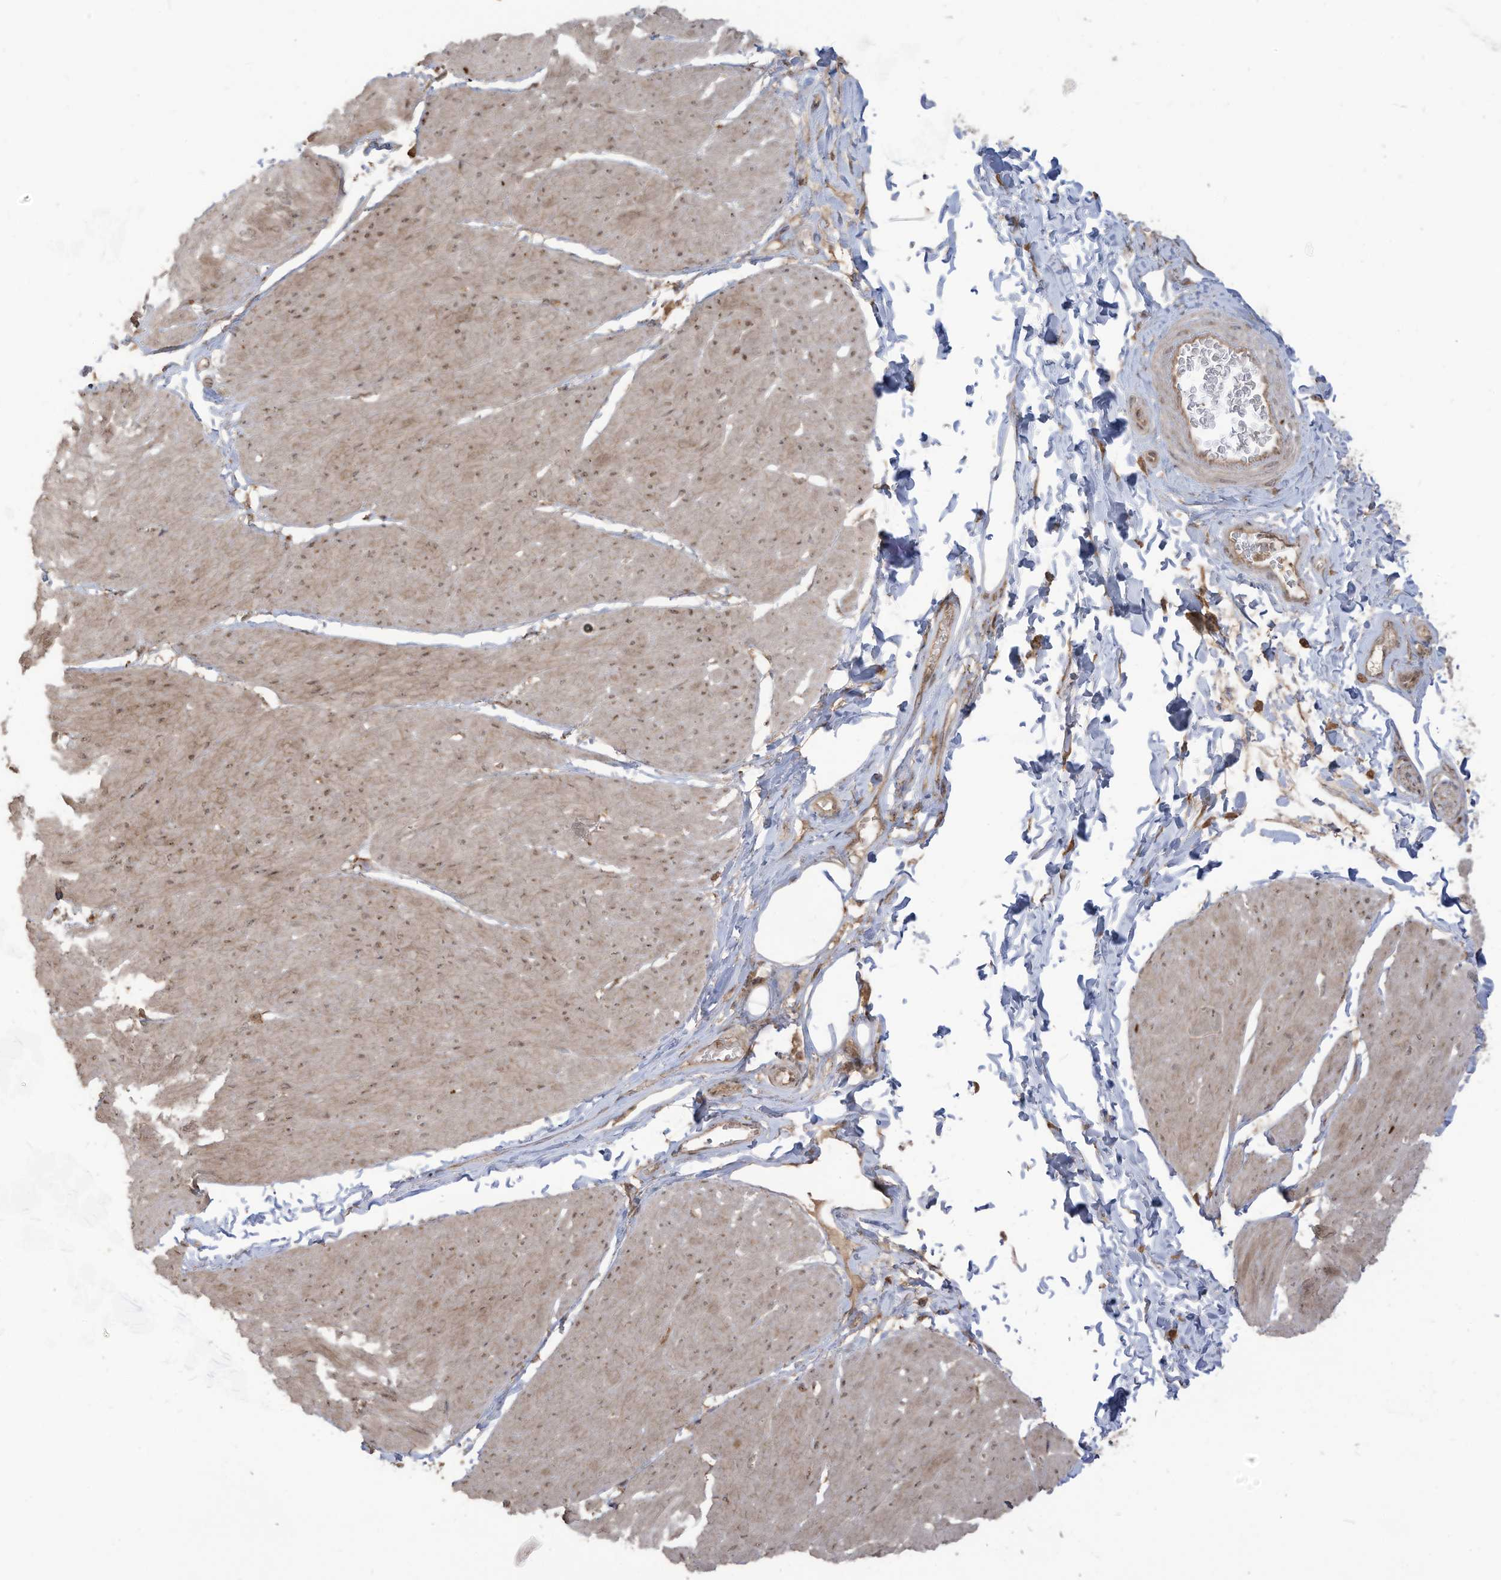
{"staining": {"intensity": "weak", "quantity": "25%-75%", "location": "cytoplasmic/membranous"}, "tissue": "smooth muscle", "cell_type": "Smooth muscle cells", "image_type": "normal", "snomed": [{"axis": "morphology", "description": "Urothelial carcinoma, High grade"}, {"axis": "topography", "description": "Urinary bladder"}], "caption": "The immunohistochemical stain highlights weak cytoplasmic/membranous expression in smooth muscle cells of normal smooth muscle. The protein of interest is stained brown, and the nuclei are stained in blue (DAB IHC with brightfield microscopy, high magnification).", "gene": "CARF", "patient": {"sex": "male", "age": 46}}